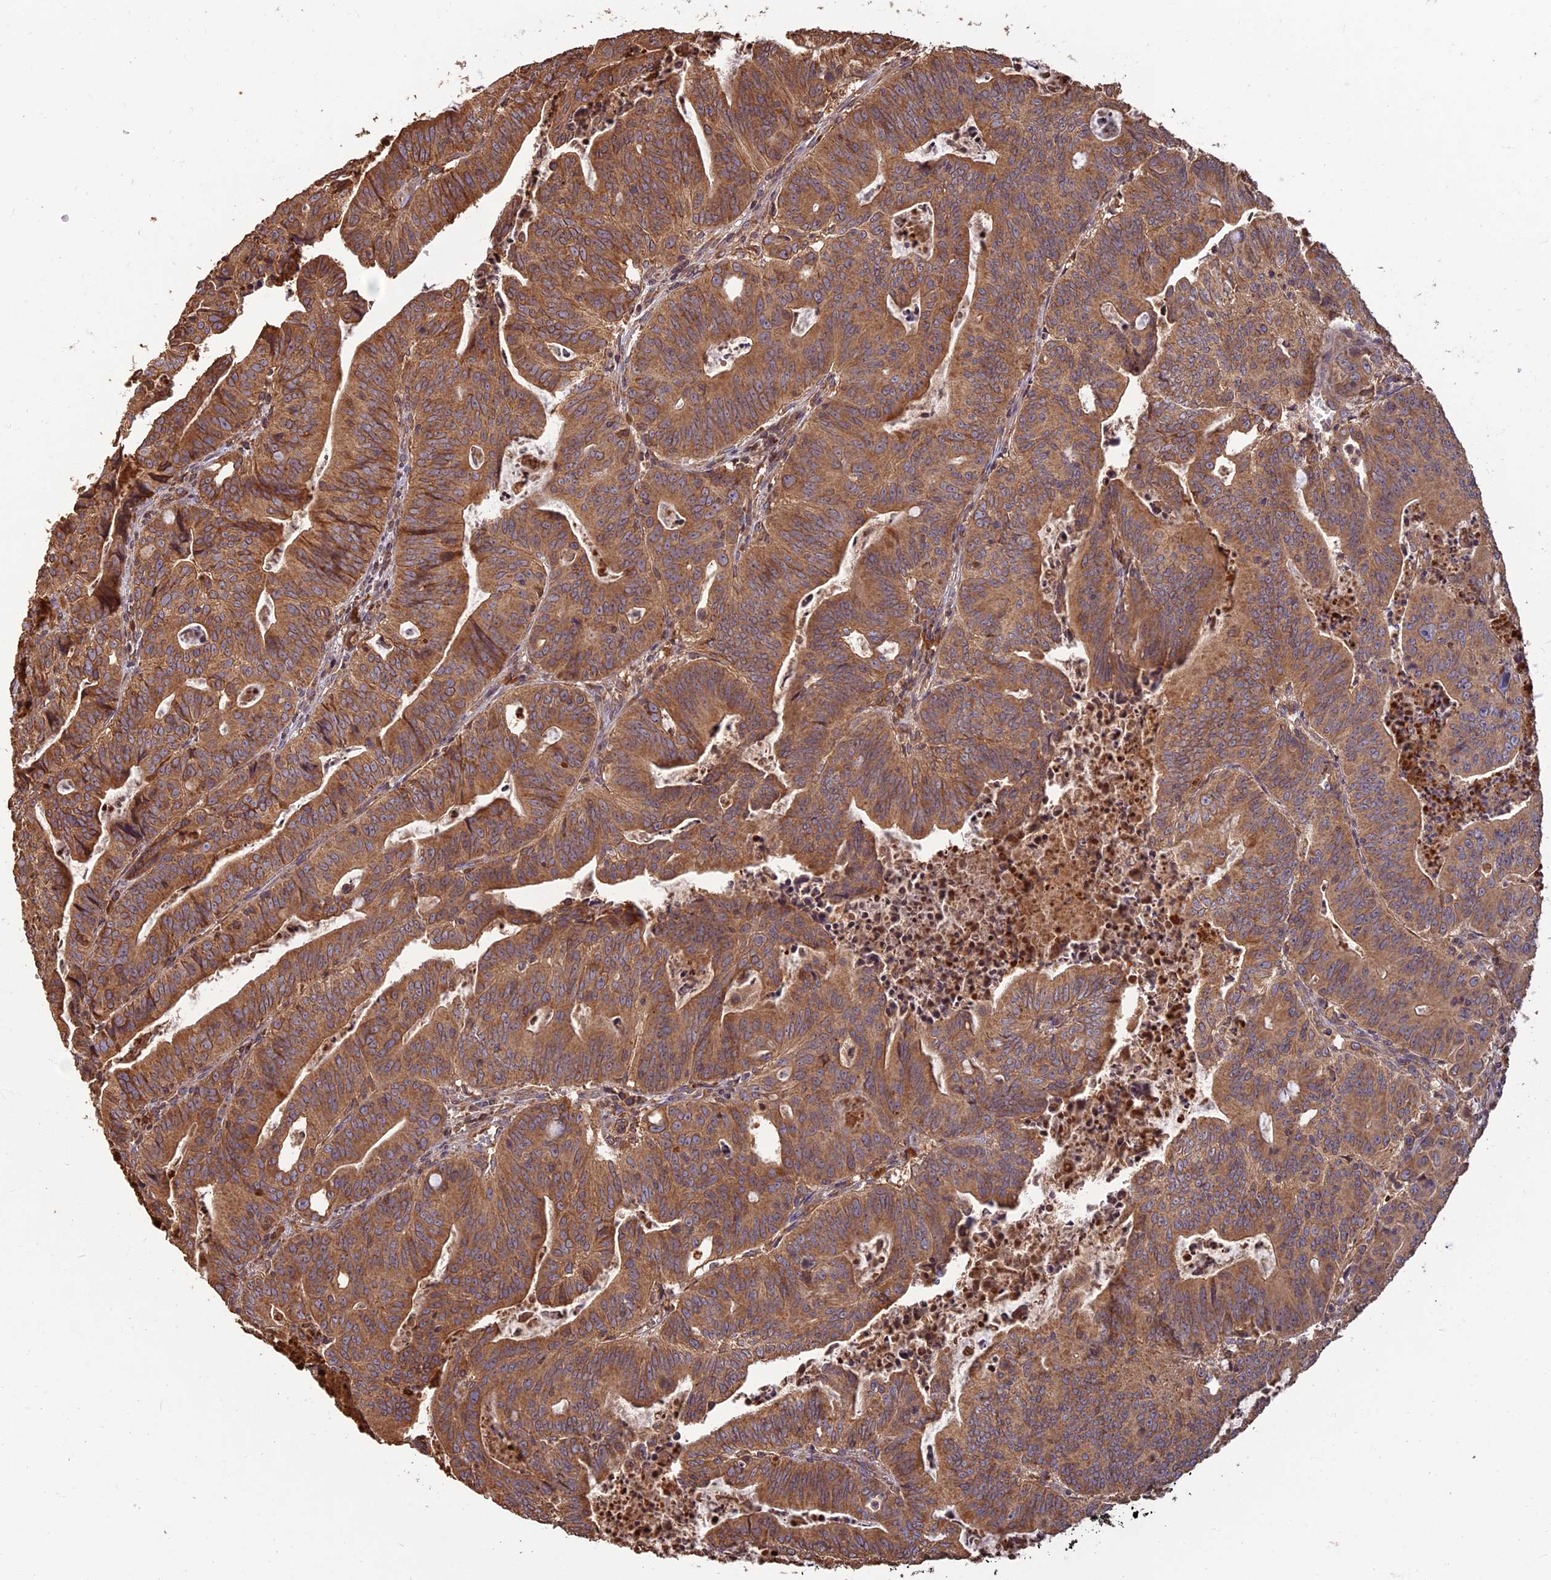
{"staining": {"intensity": "moderate", "quantity": ">75%", "location": "cytoplasmic/membranous"}, "tissue": "colorectal cancer", "cell_type": "Tumor cells", "image_type": "cancer", "snomed": [{"axis": "morphology", "description": "Adenocarcinoma, NOS"}, {"axis": "topography", "description": "Rectum"}], "caption": "Tumor cells reveal medium levels of moderate cytoplasmic/membranous positivity in about >75% of cells in human colorectal cancer (adenocarcinoma).", "gene": "CORO1C", "patient": {"sex": "male", "age": 69}}